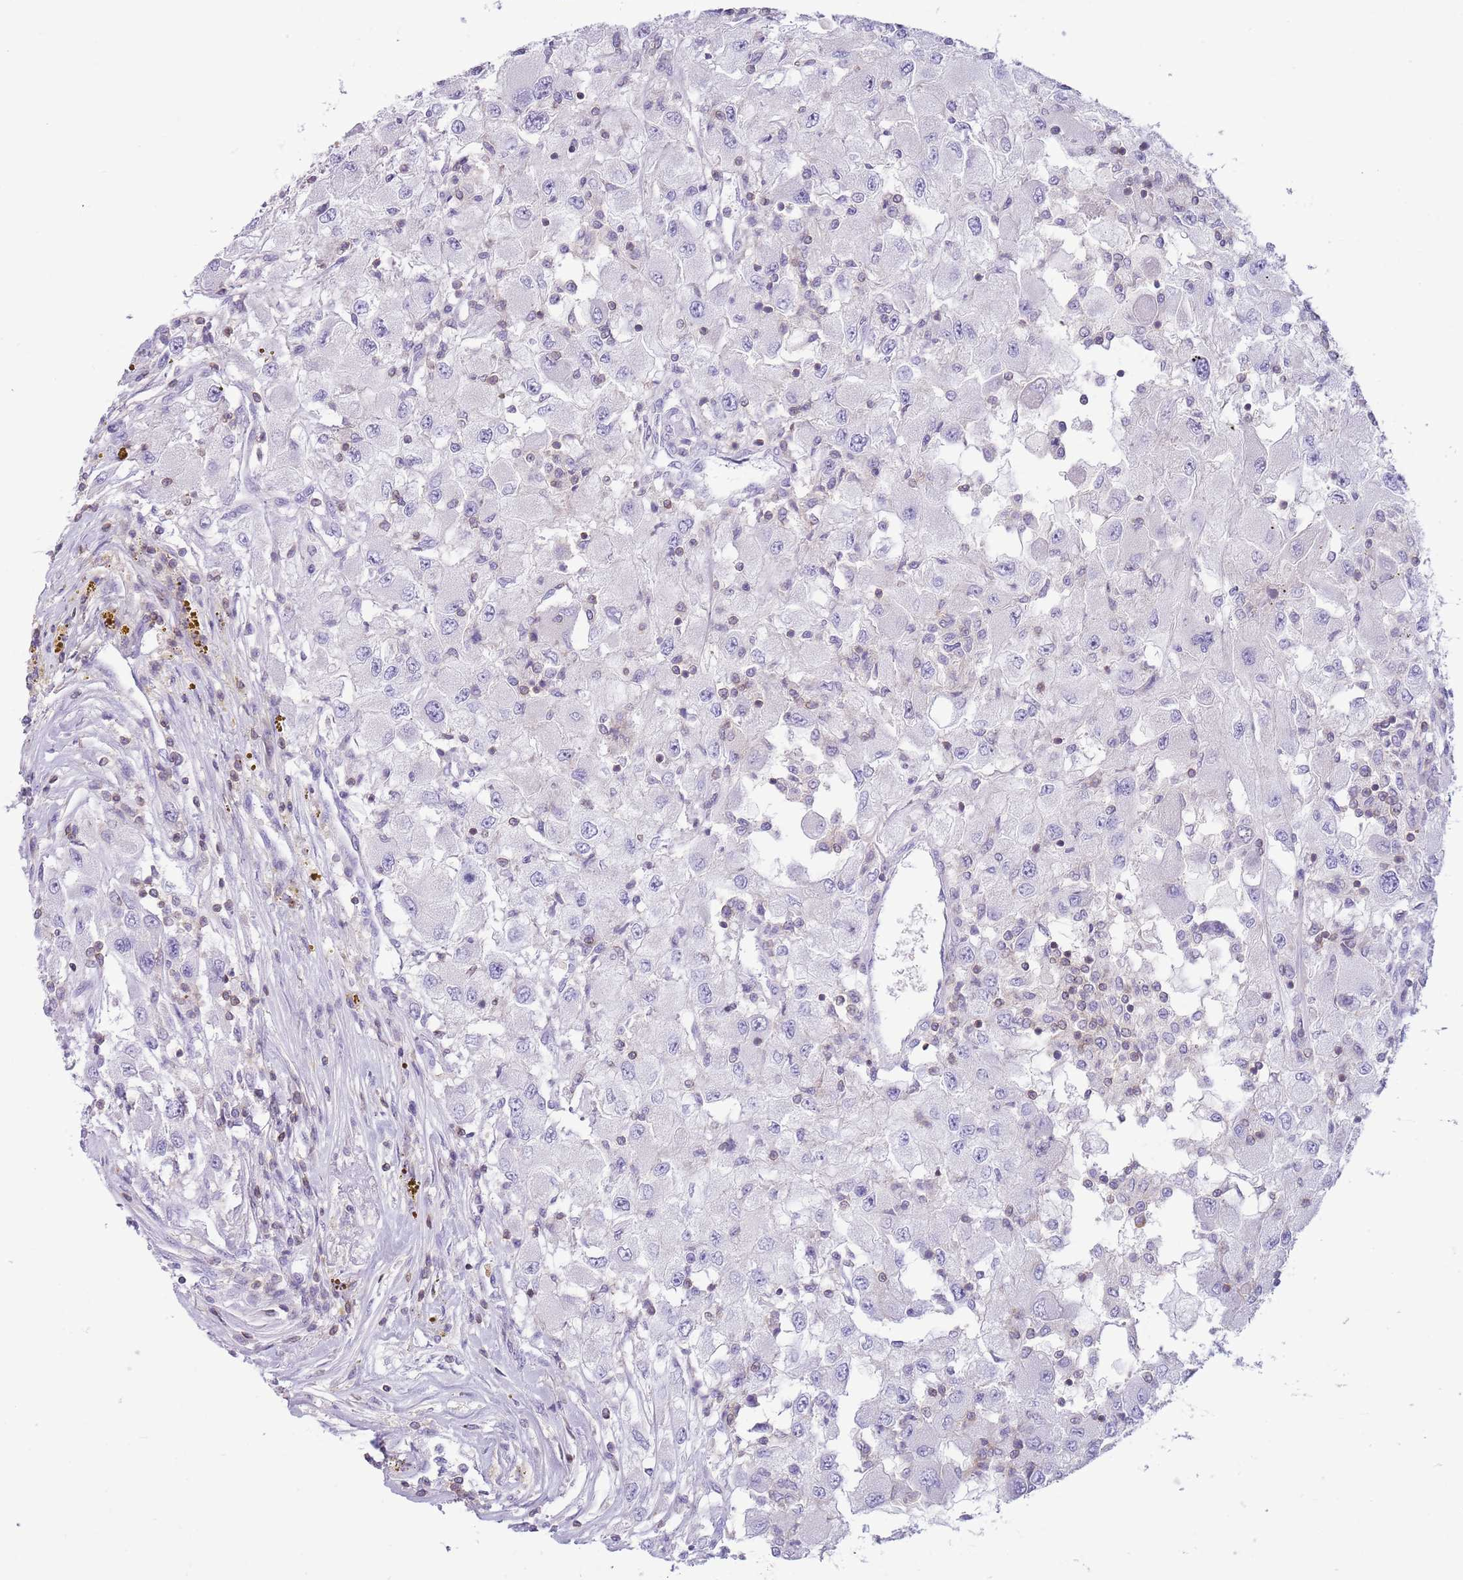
{"staining": {"intensity": "negative", "quantity": "none", "location": "none"}, "tissue": "renal cancer", "cell_type": "Tumor cells", "image_type": "cancer", "snomed": [{"axis": "morphology", "description": "Adenocarcinoma, NOS"}, {"axis": "topography", "description": "Kidney"}], "caption": "Tumor cells are negative for protein expression in human renal cancer. The staining is performed using DAB brown chromogen with nuclei counter-stained in using hematoxylin.", "gene": "OR4Q3", "patient": {"sex": "female", "age": 67}}